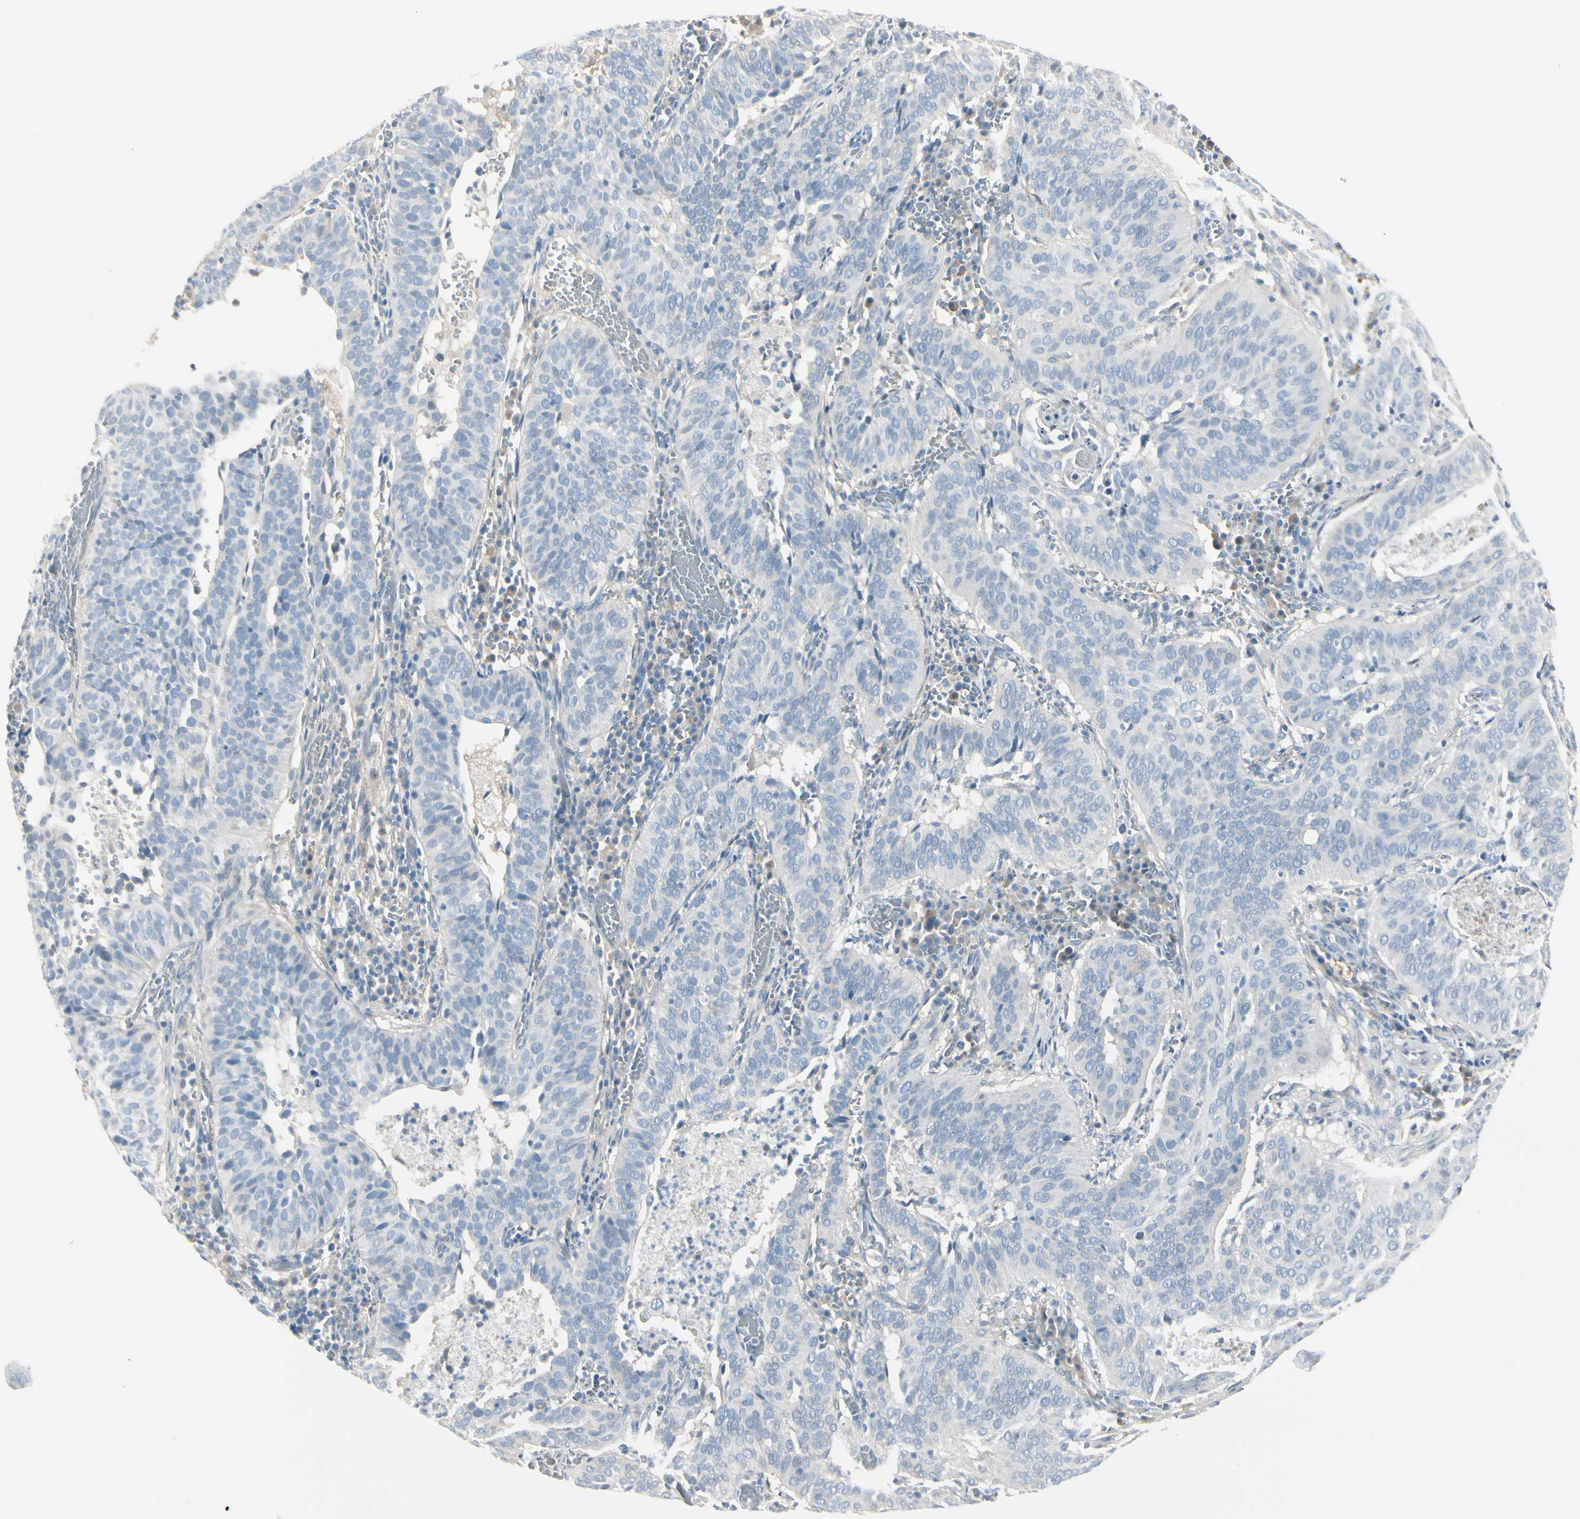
{"staining": {"intensity": "negative", "quantity": "none", "location": "none"}, "tissue": "cervical cancer", "cell_type": "Tumor cells", "image_type": "cancer", "snomed": [{"axis": "morphology", "description": "Squamous cell carcinoma, NOS"}, {"axis": "topography", "description": "Cervix"}], "caption": "The IHC image has no significant staining in tumor cells of squamous cell carcinoma (cervical) tissue.", "gene": "CACNA2D1", "patient": {"sex": "female", "age": 39}}